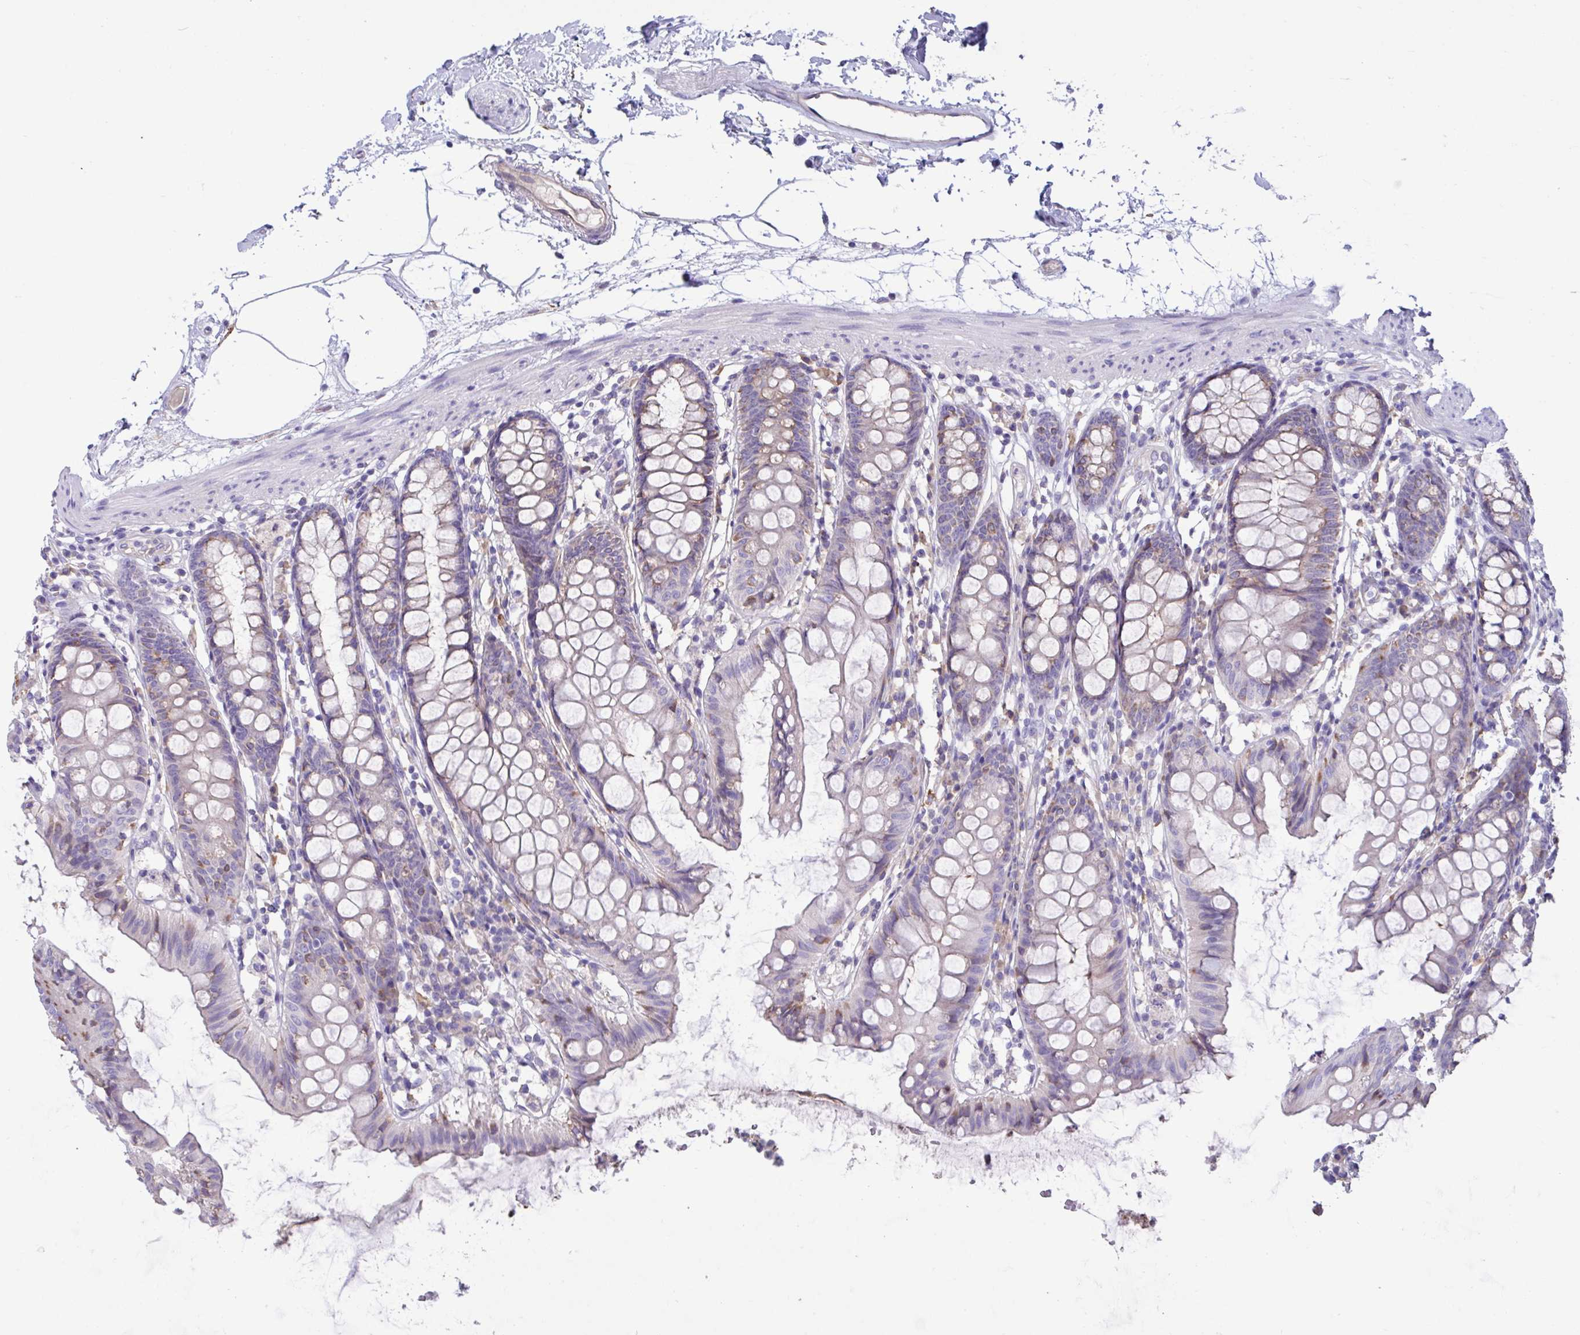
{"staining": {"intensity": "weak", "quantity": "25%-75%", "location": "cytoplasmic/membranous"}, "tissue": "colon", "cell_type": "Endothelial cells", "image_type": "normal", "snomed": [{"axis": "morphology", "description": "Normal tissue, NOS"}, {"axis": "topography", "description": "Colon"}], "caption": "IHC of unremarkable colon reveals low levels of weak cytoplasmic/membranous positivity in approximately 25%-75% of endothelial cells. (Stains: DAB (3,3'-diaminobenzidine) in brown, nuclei in blue, Microscopy: brightfield microscopy at high magnification).", "gene": "SLC66A1", "patient": {"sex": "female", "age": 84}}